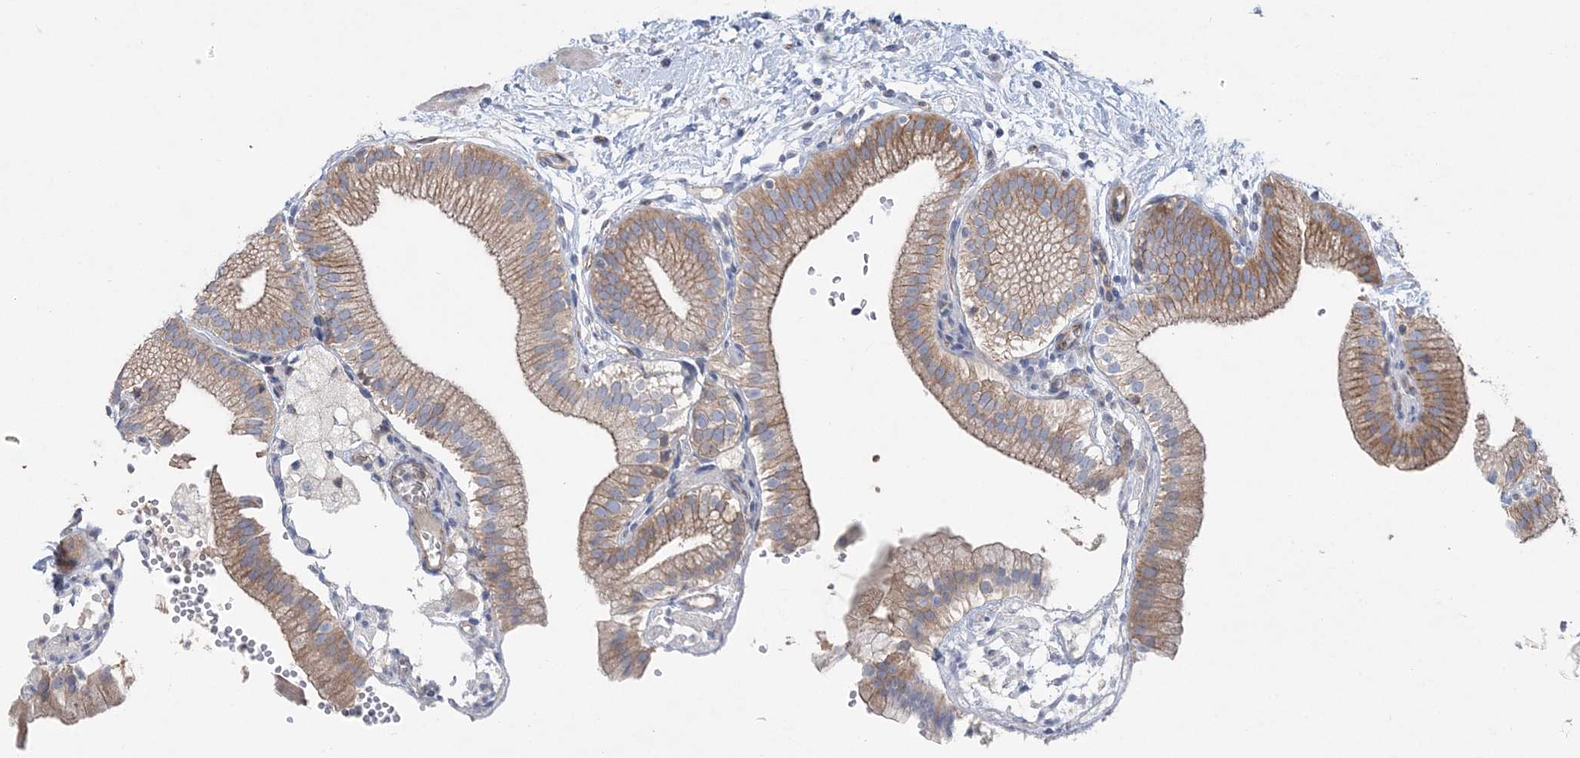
{"staining": {"intensity": "moderate", "quantity": ">75%", "location": "cytoplasmic/membranous"}, "tissue": "gallbladder", "cell_type": "Glandular cells", "image_type": "normal", "snomed": [{"axis": "morphology", "description": "Normal tissue, NOS"}, {"axis": "topography", "description": "Gallbladder"}], "caption": "DAB immunohistochemical staining of benign human gallbladder displays moderate cytoplasmic/membranous protein positivity in about >75% of glandular cells. (DAB IHC with brightfield microscopy, high magnification).", "gene": "PIGC", "patient": {"sex": "male", "age": 55}}